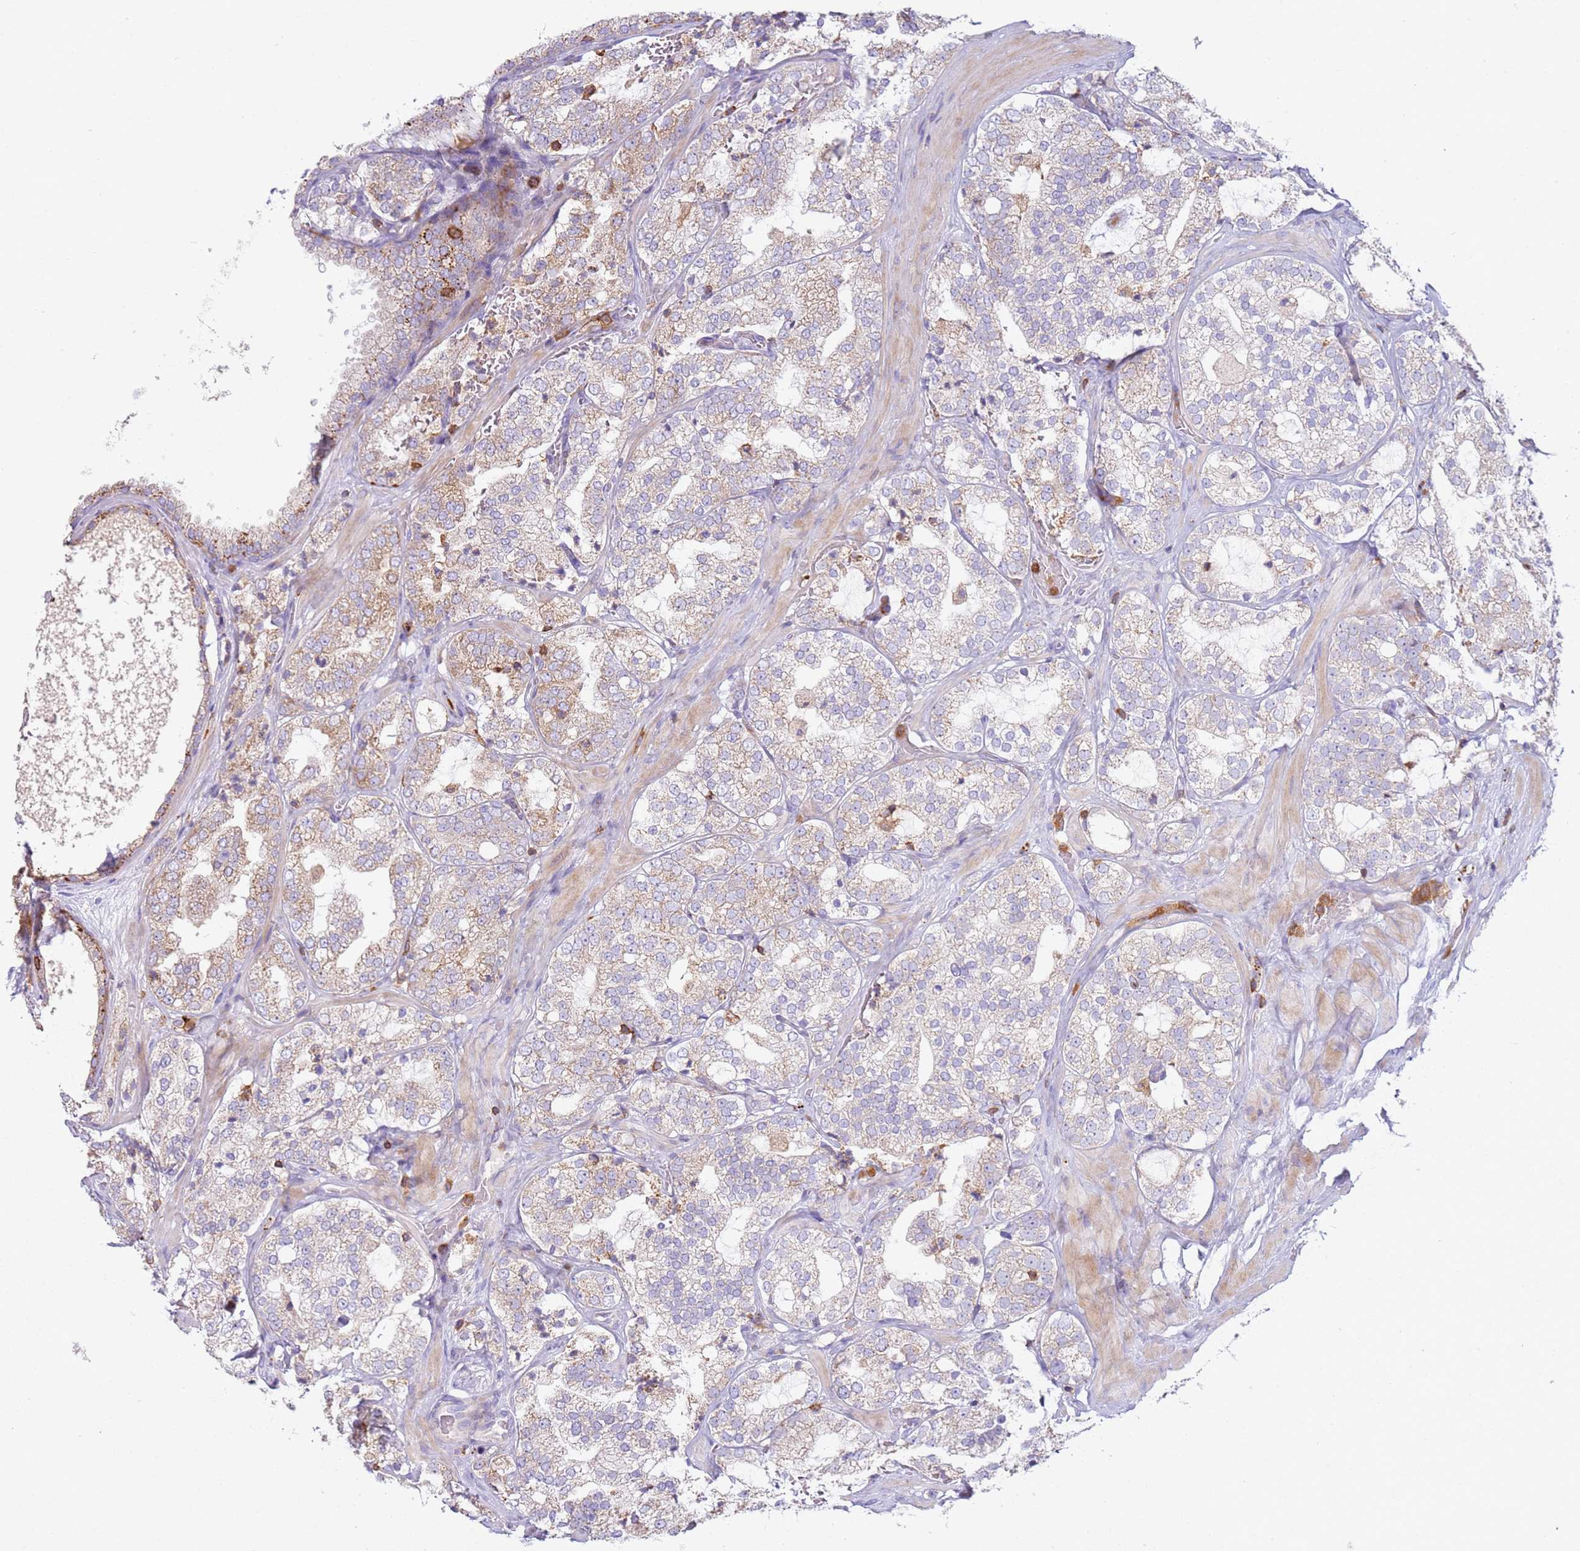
{"staining": {"intensity": "weak", "quantity": "25%-75%", "location": "cytoplasmic/membranous"}, "tissue": "prostate cancer", "cell_type": "Tumor cells", "image_type": "cancer", "snomed": [{"axis": "morphology", "description": "Adenocarcinoma, High grade"}, {"axis": "topography", "description": "Prostate"}], "caption": "Prostate adenocarcinoma (high-grade) stained with DAB immunohistochemistry shows low levels of weak cytoplasmic/membranous expression in about 25%-75% of tumor cells.", "gene": "TTPAL", "patient": {"sex": "male", "age": 64}}